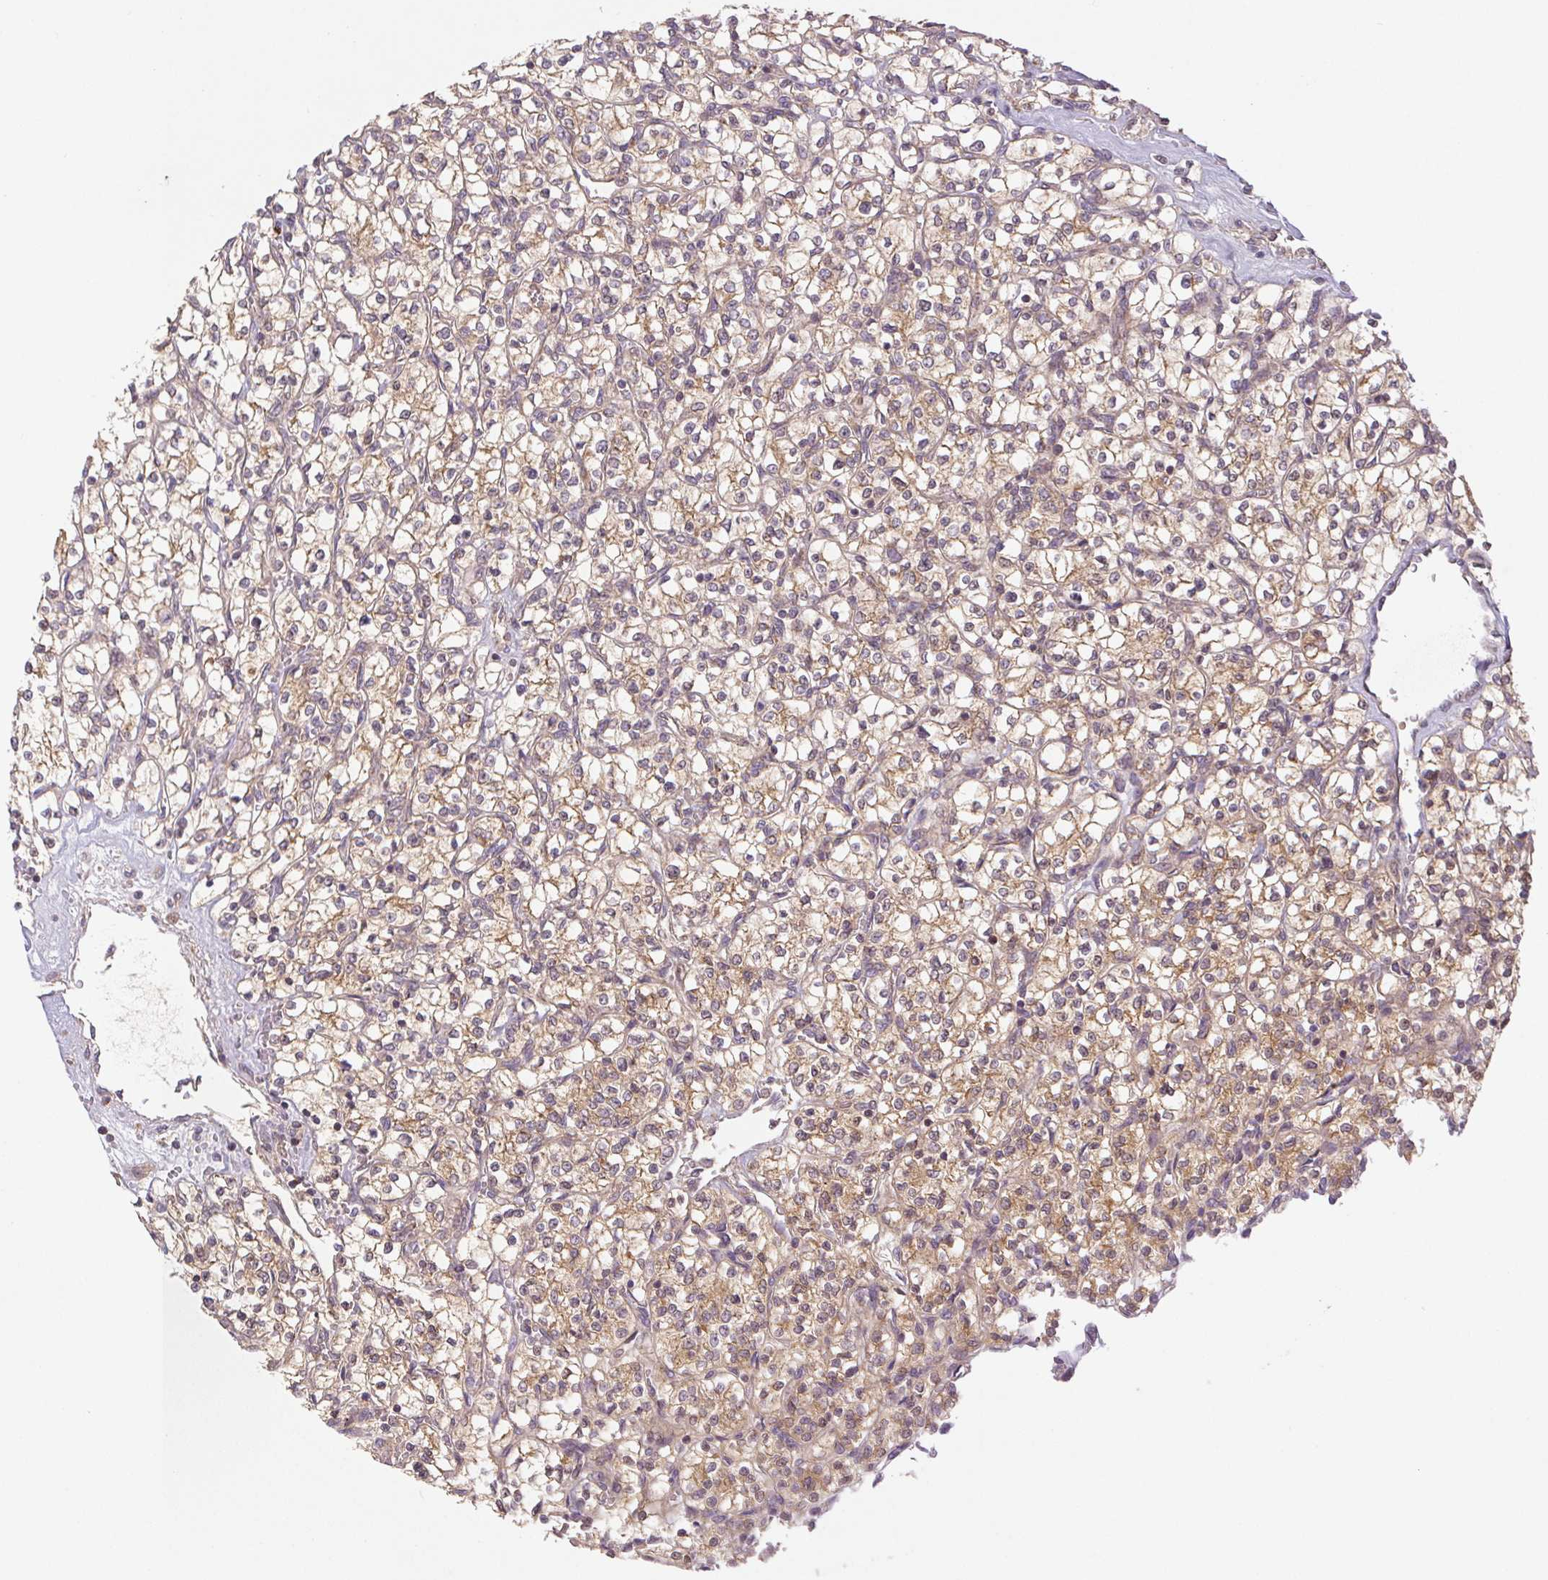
{"staining": {"intensity": "weak", "quantity": "25%-75%", "location": "cytoplasmic/membranous"}, "tissue": "renal cancer", "cell_type": "Tumor cells", "image_type": "cancer", "snomed": [{"axis": "morphology", "description": "Adenocarcinoma, NOS"}, {"axis": "topography", "description": "Kidney"}], "caption": "Renal adenocarcinoma tissue exhibits weak cytoplasmic/membranous positivity in approximately 25%-75% of tumor cells", "gene": "MTHFD1", "patient": {"sex": "female", "age": 64}}